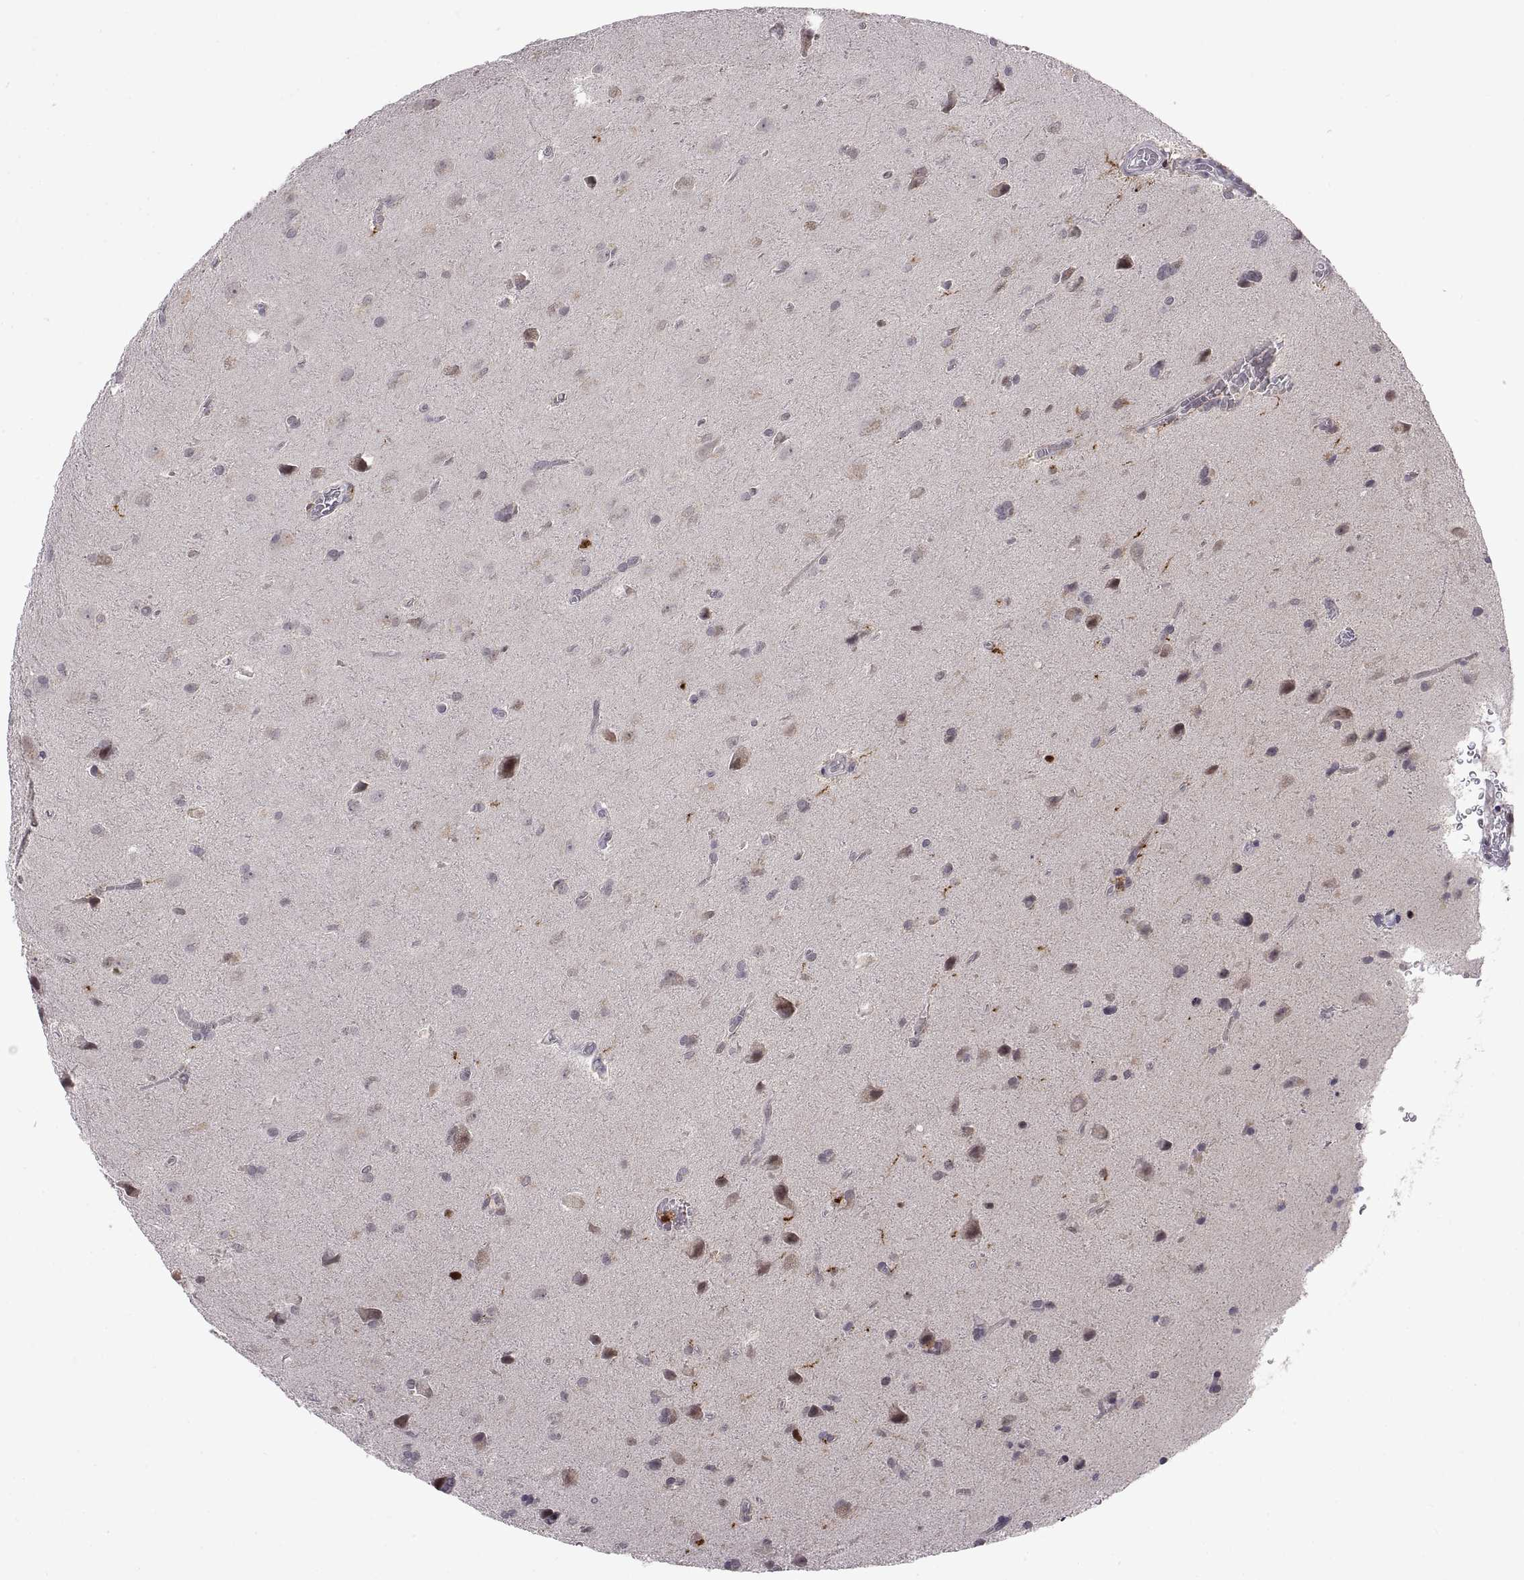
{"staining": {"intensity": "negative", "quantity": "none", "location": "none"}, "tissue": "glioma", "cell_type": "Tumor cells", "image_type": "cancer", "snomed": [{"axis": "morphology", "description": "Glioma, malignant, Low grade"}, {"axis": "topography", "description": "Brain"}], "caption": "High magnification brightfield microscopy of glioma stained with DAB (3,3'-diaminobenzidine) (brown) and counterstained with hematoxylin (blue): tumor cells show no significant positivity. Nuclei are stained in blue.", "gene": "CHFR", "patient": {"sex": "male", "age": 58}}